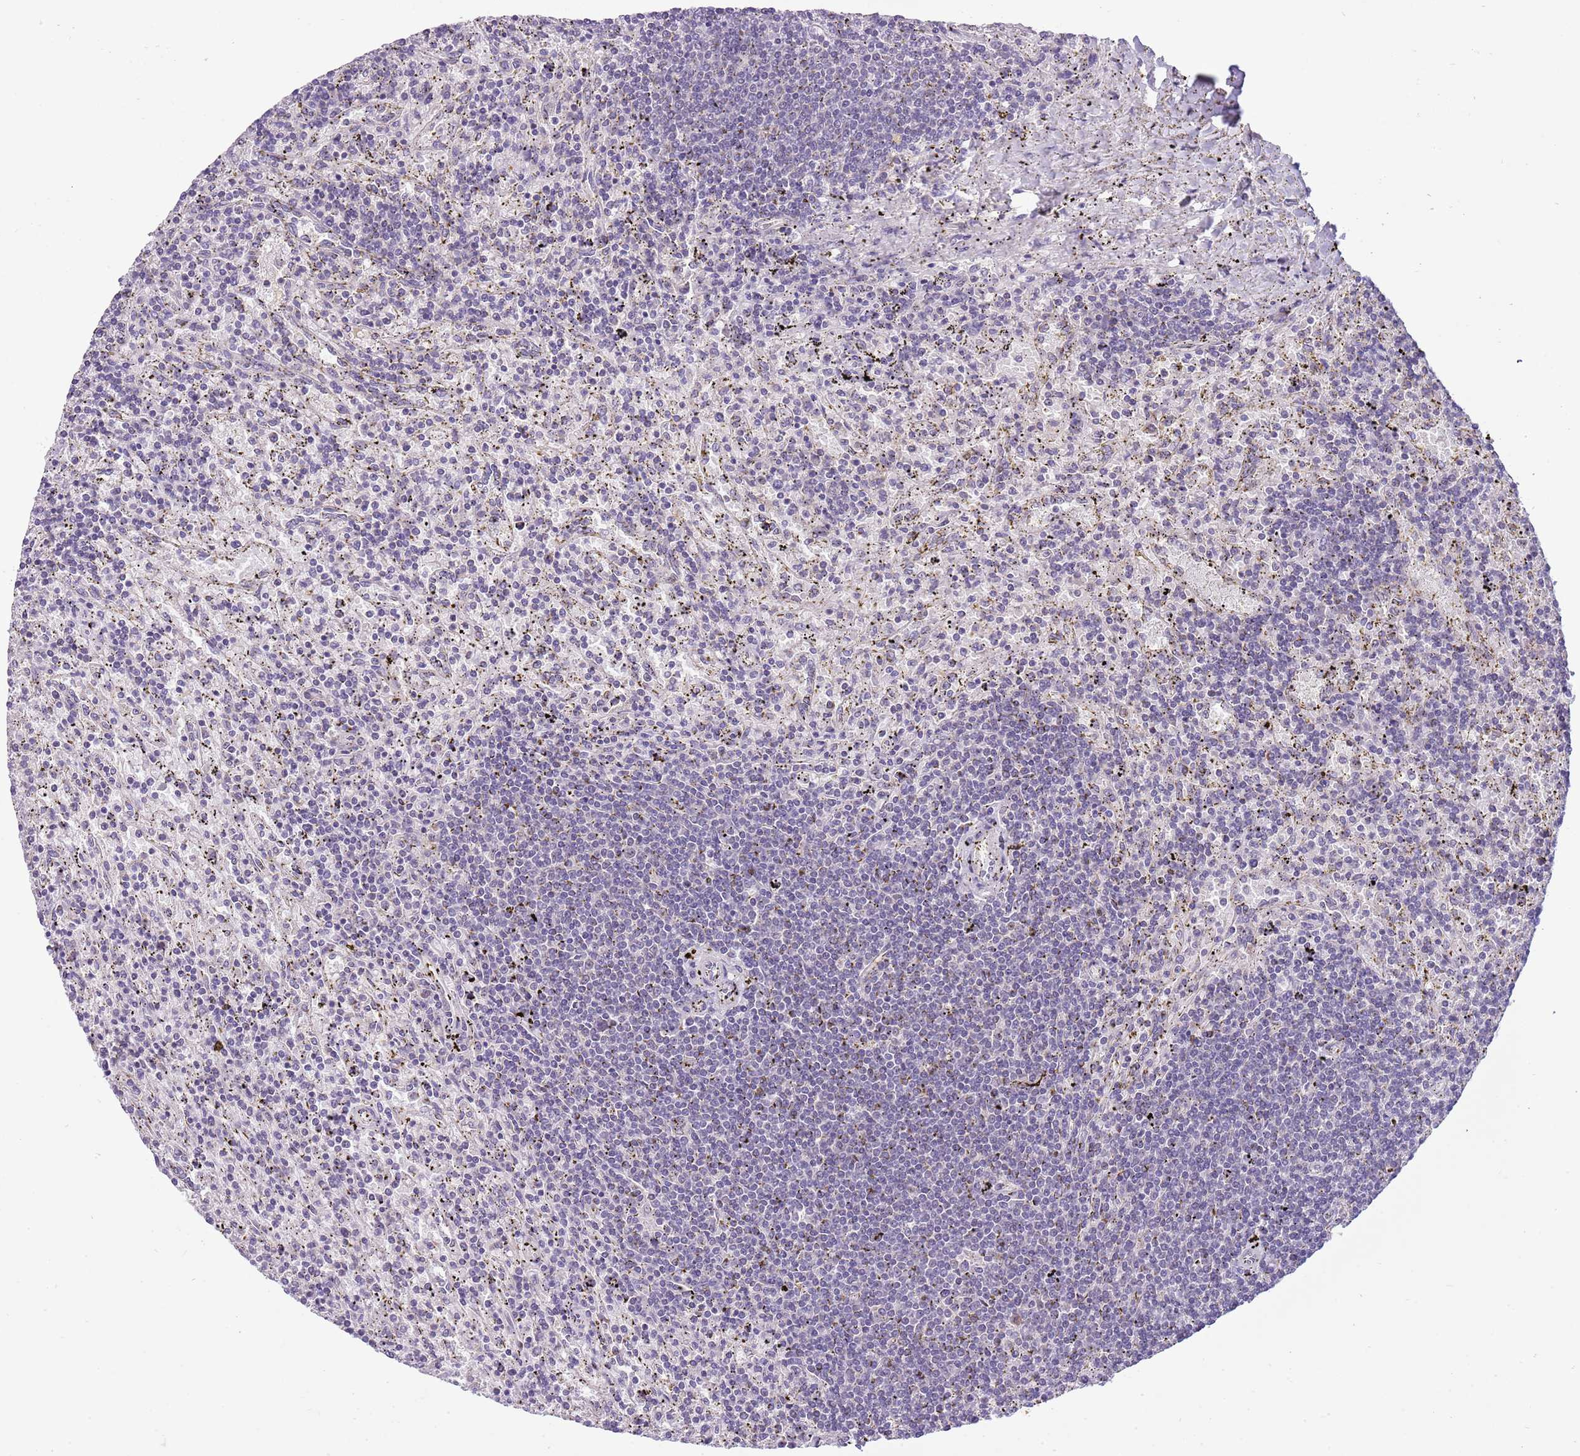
{"staining": {"intensity": "negative", "quantity": "none", "location": "none"}, "tissue": "lymphoma", "cell_type": "Tumor cells", "image_type": "cancer", "snomed": [{"axis": "morphology", "description": "Malignant lymphoma, non-Hodgkin's type, Low grade"}, {"axis": "topography", "description": "Spleen"}], "caption": "This photomicrograph is of low-grade malignant lymphoma, non-Hodgkin's type stained with immunohistochemistry (IHC) to label a protein in brown with the nuclei are counter-stained blue. There is no expression in tumor cells.", "gene": "FAM120C", "patient": {"sex": "male", "age": 76}}